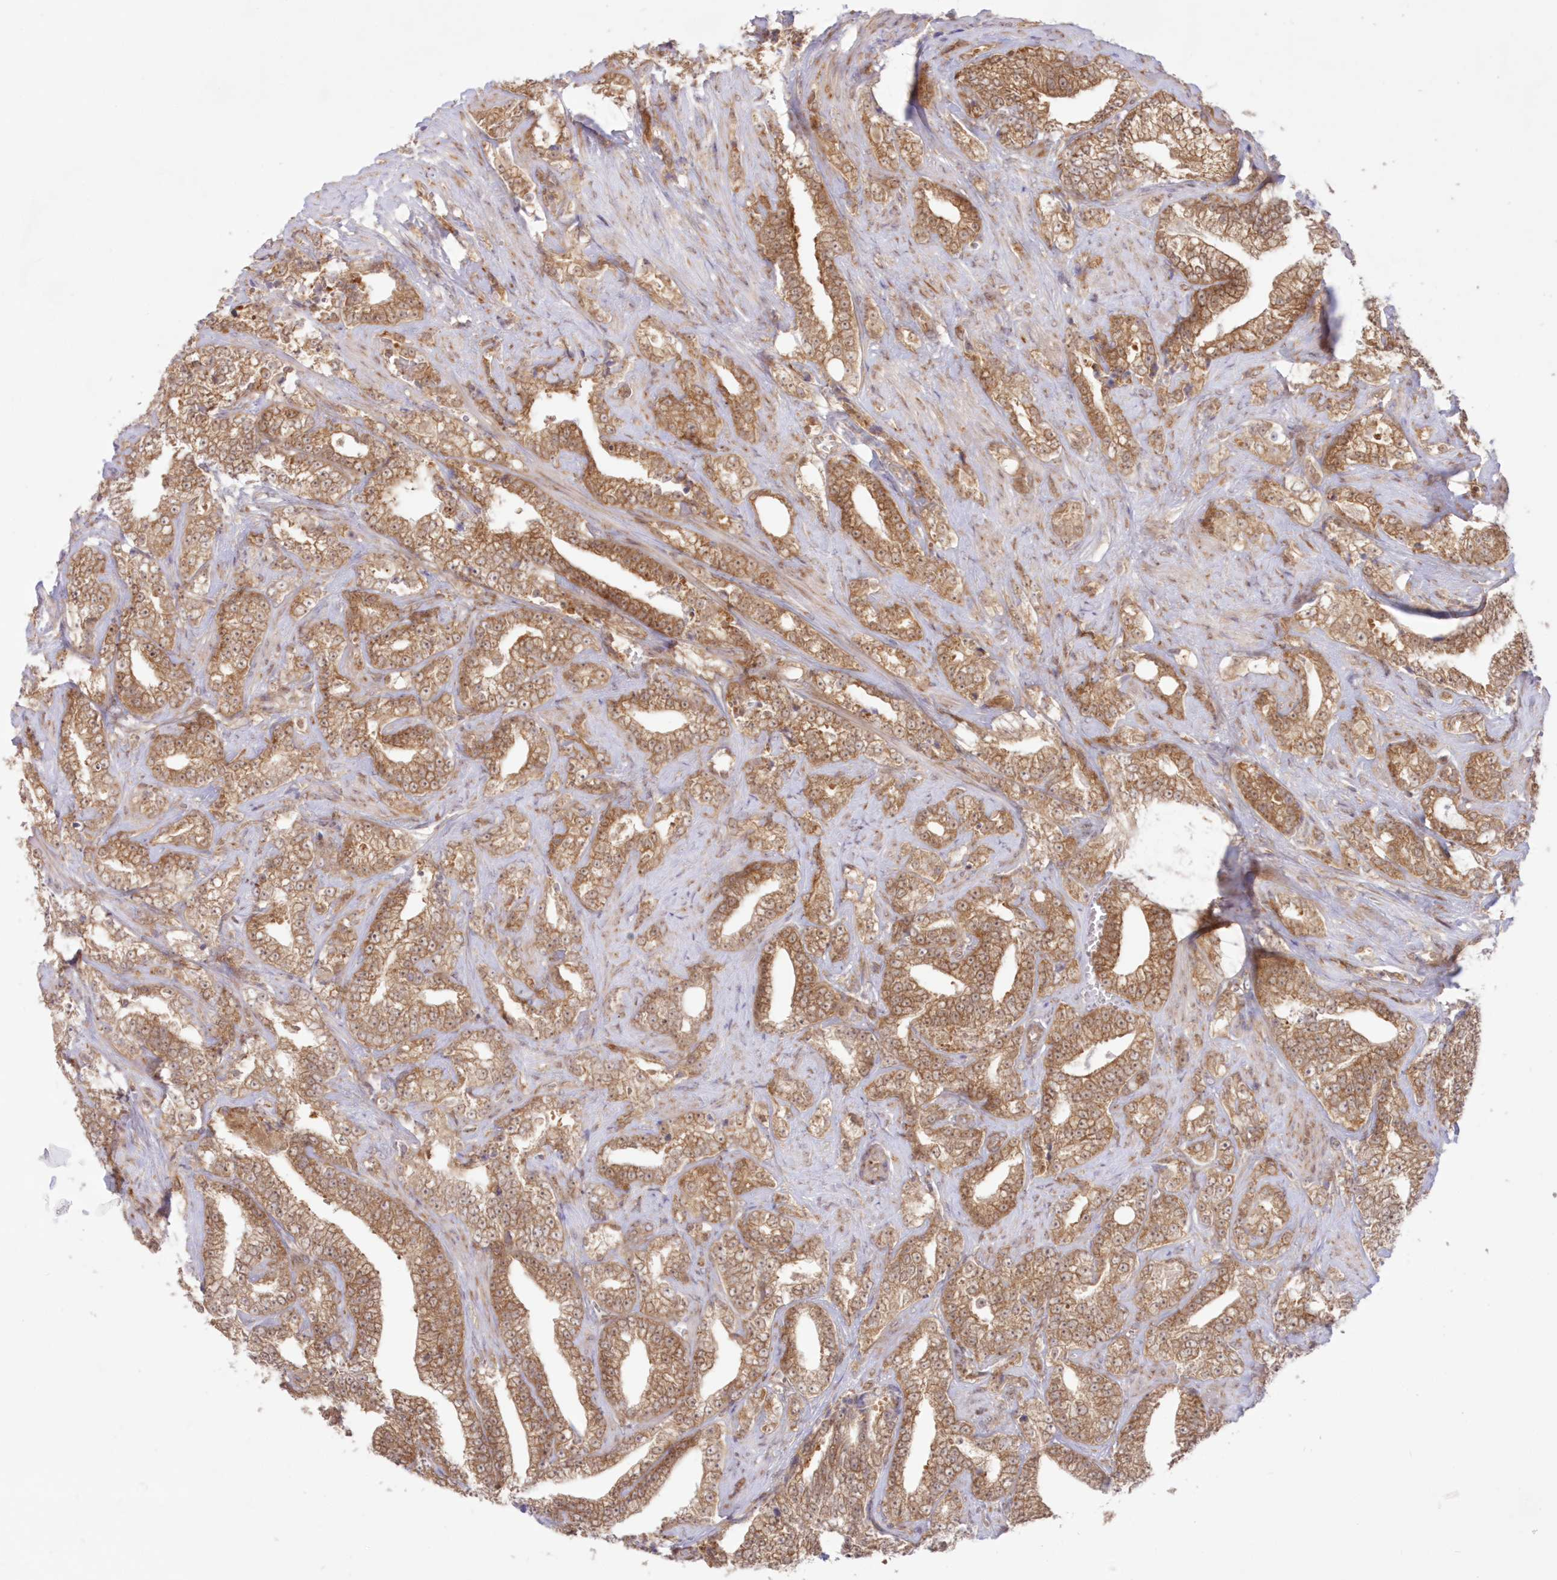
{"staining": {"intensity": "strong", "quantity": ">75%", "location": "cytoplasmic/membranous"}, "tissue": "prostate cancer", "cell_type": "Tumor cells", "image_type": "cancer", "snomed": [{"axis": "morphology", "description": "Adenocarcinoma, High grade"}, {"axis": "topography", "description": "Prostate and seminal vesicle, NOS"}], "caption": "DAB immunohistochemical staining of human prostate cancer (adenocarcinoma (high-grade)) shows strong cytoplasmic/membranous protein positivity in approximately >75% of tumor cells.", "gene": "RNPEP", "patient": {"sex": "male", "age": 67}}